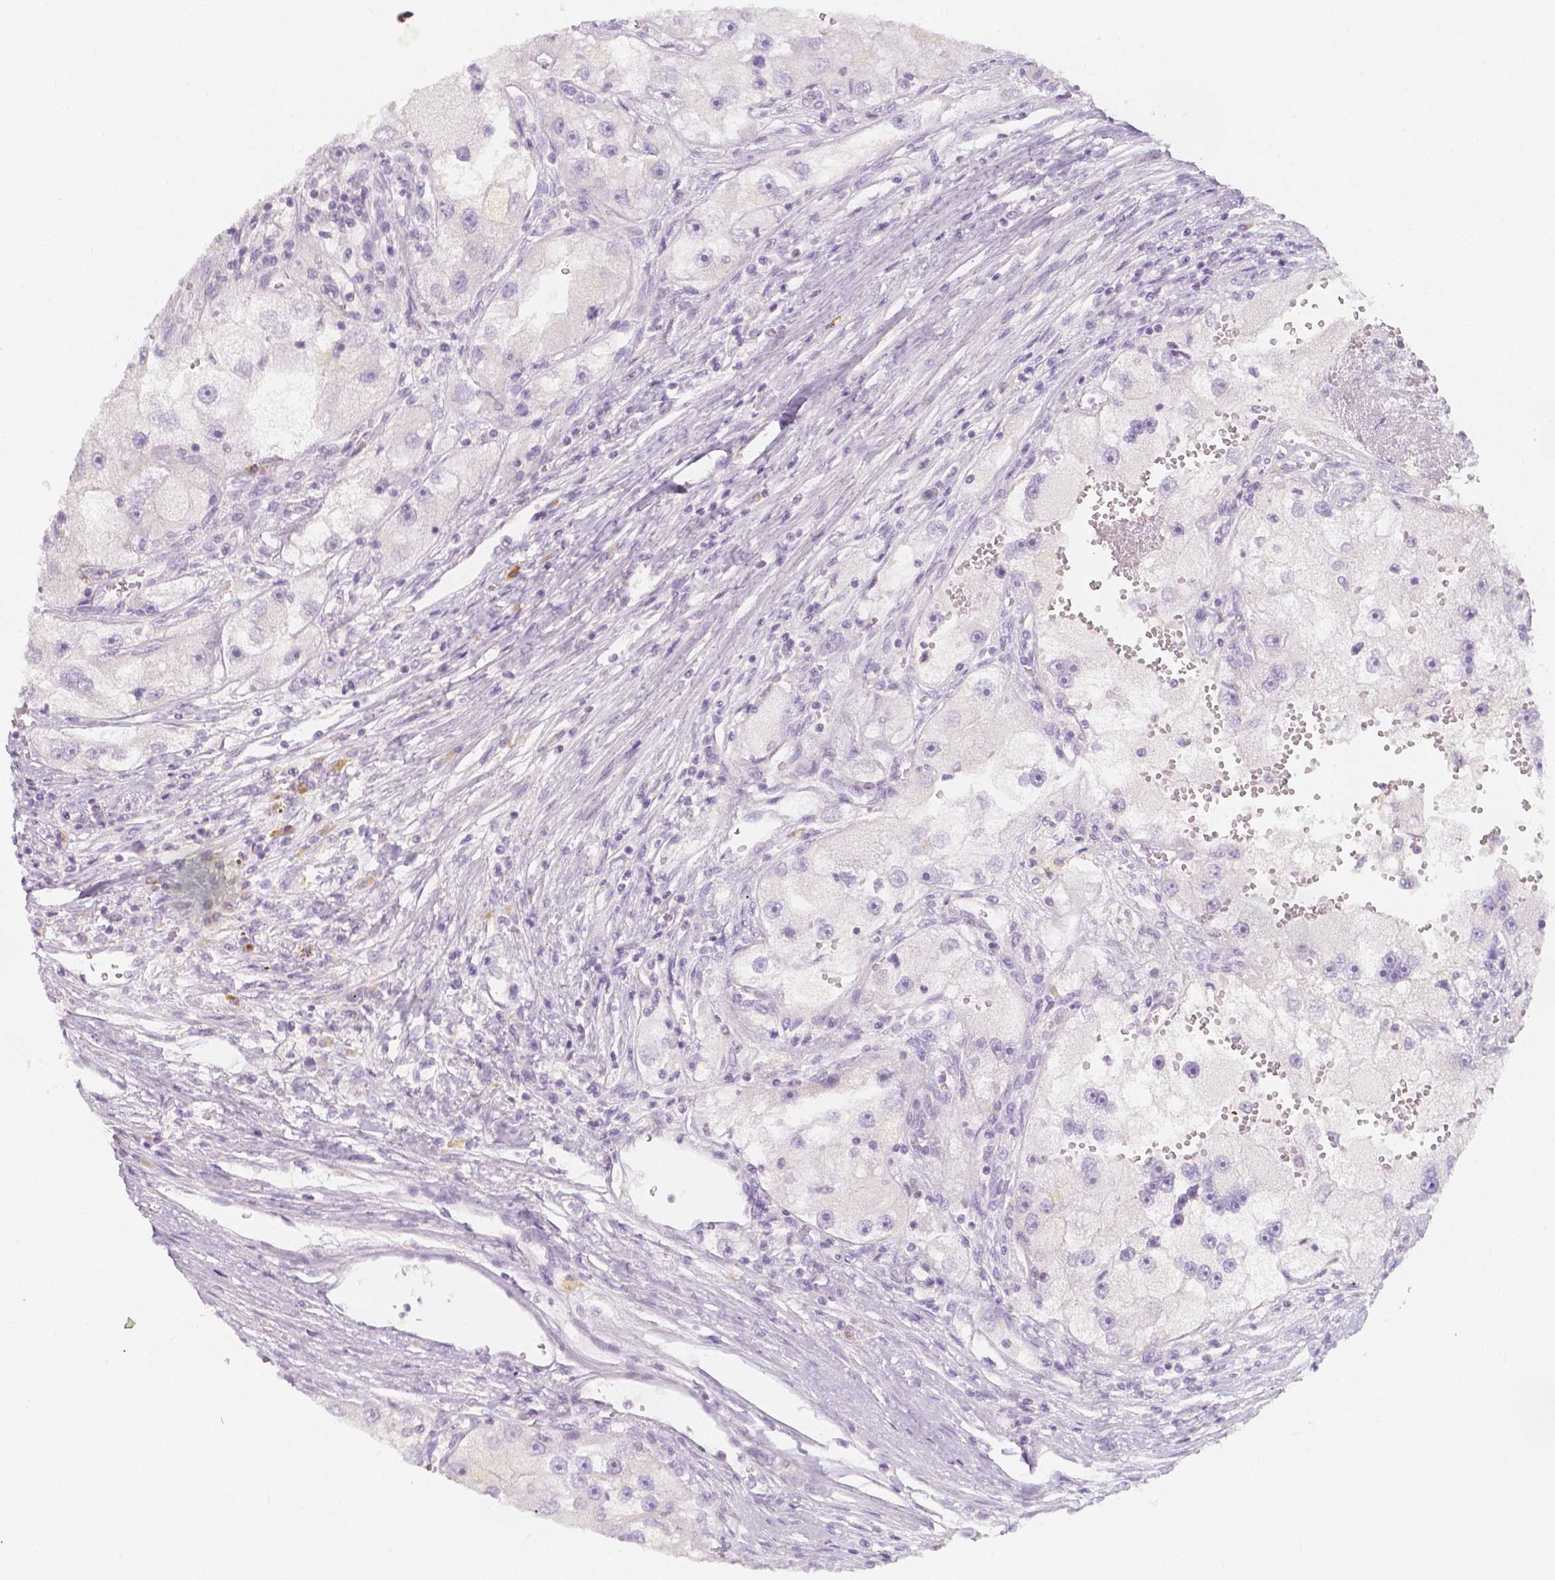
{"staining": {"intensity": "negative", "quantity": "none", "location": "none"}, "tissue": "renal cancer", "cell_type": "Tumor cells", "image_type": "cancer", "snomed": [{"axis": "morphology", "description": "Adenocarcinoma, NOS"}, {"axis": "topography", "description": "Kidney"}], "caption": "A high-resolution histopathology image shows immunohistochemistry staining of renal cancer (adenocarcinoma), which exhibits no significant expression in tumor cells.", "gene": "BATF", "patient": {"sex": "male", "age": 63}}